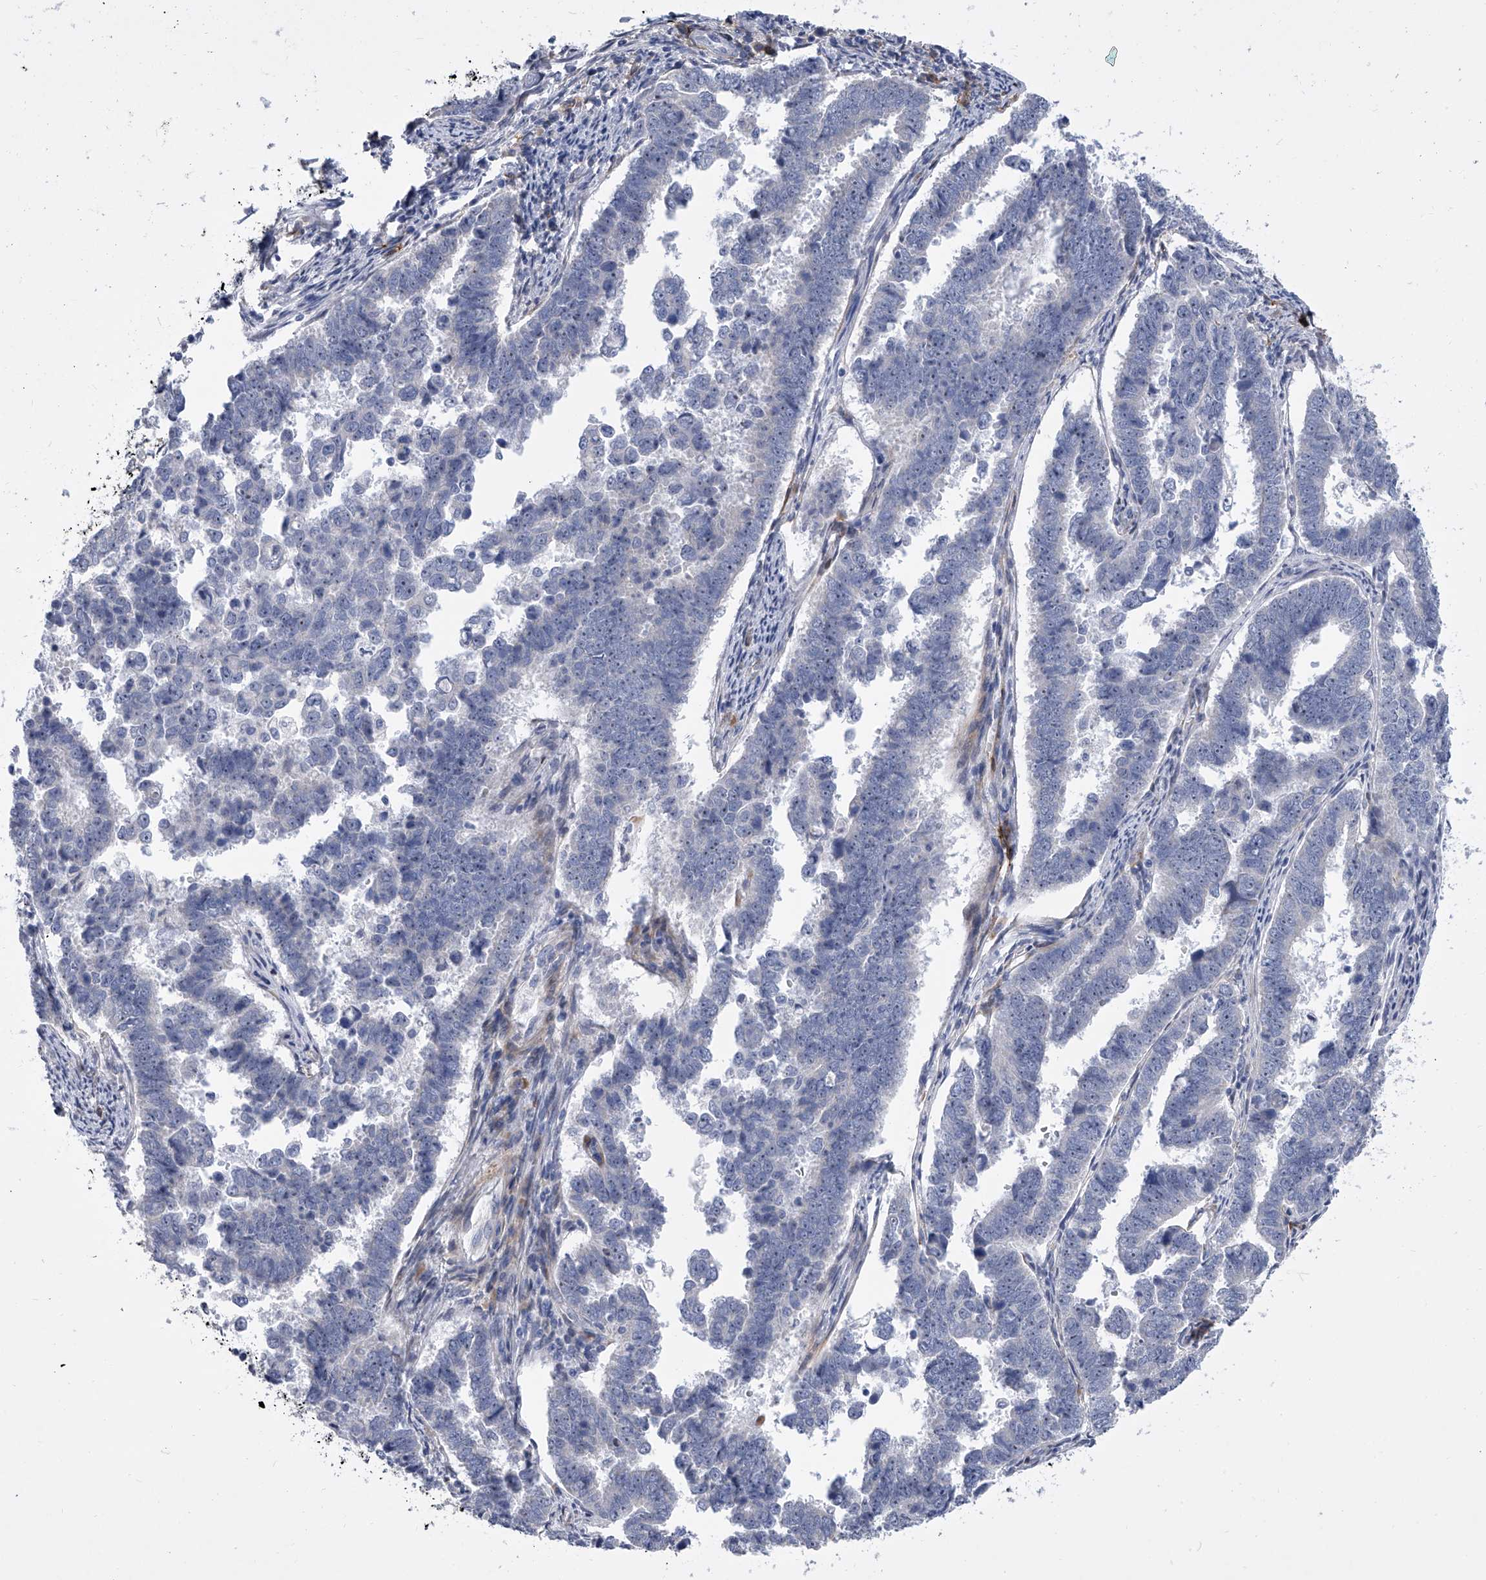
{"staining": {"intensity": "negative", "quantity": "none", "location": "none"}, "tissue": "endometrial cancer", "cell_type": "Tumor cells", "image_type": "cancer", "snomed": [{"axis": "morphology", "description": "Adenocarcinoma, NOS"}, {"axis": "topography", "description": "Endometrium"}], "caption": "Endometrial adenocarcinoma stained for a protein using immunohistochemistry (IHC) shows no positivity tumor cells.", "gene": "ALG14", "patient": {"sex": "female", "age": 75}}